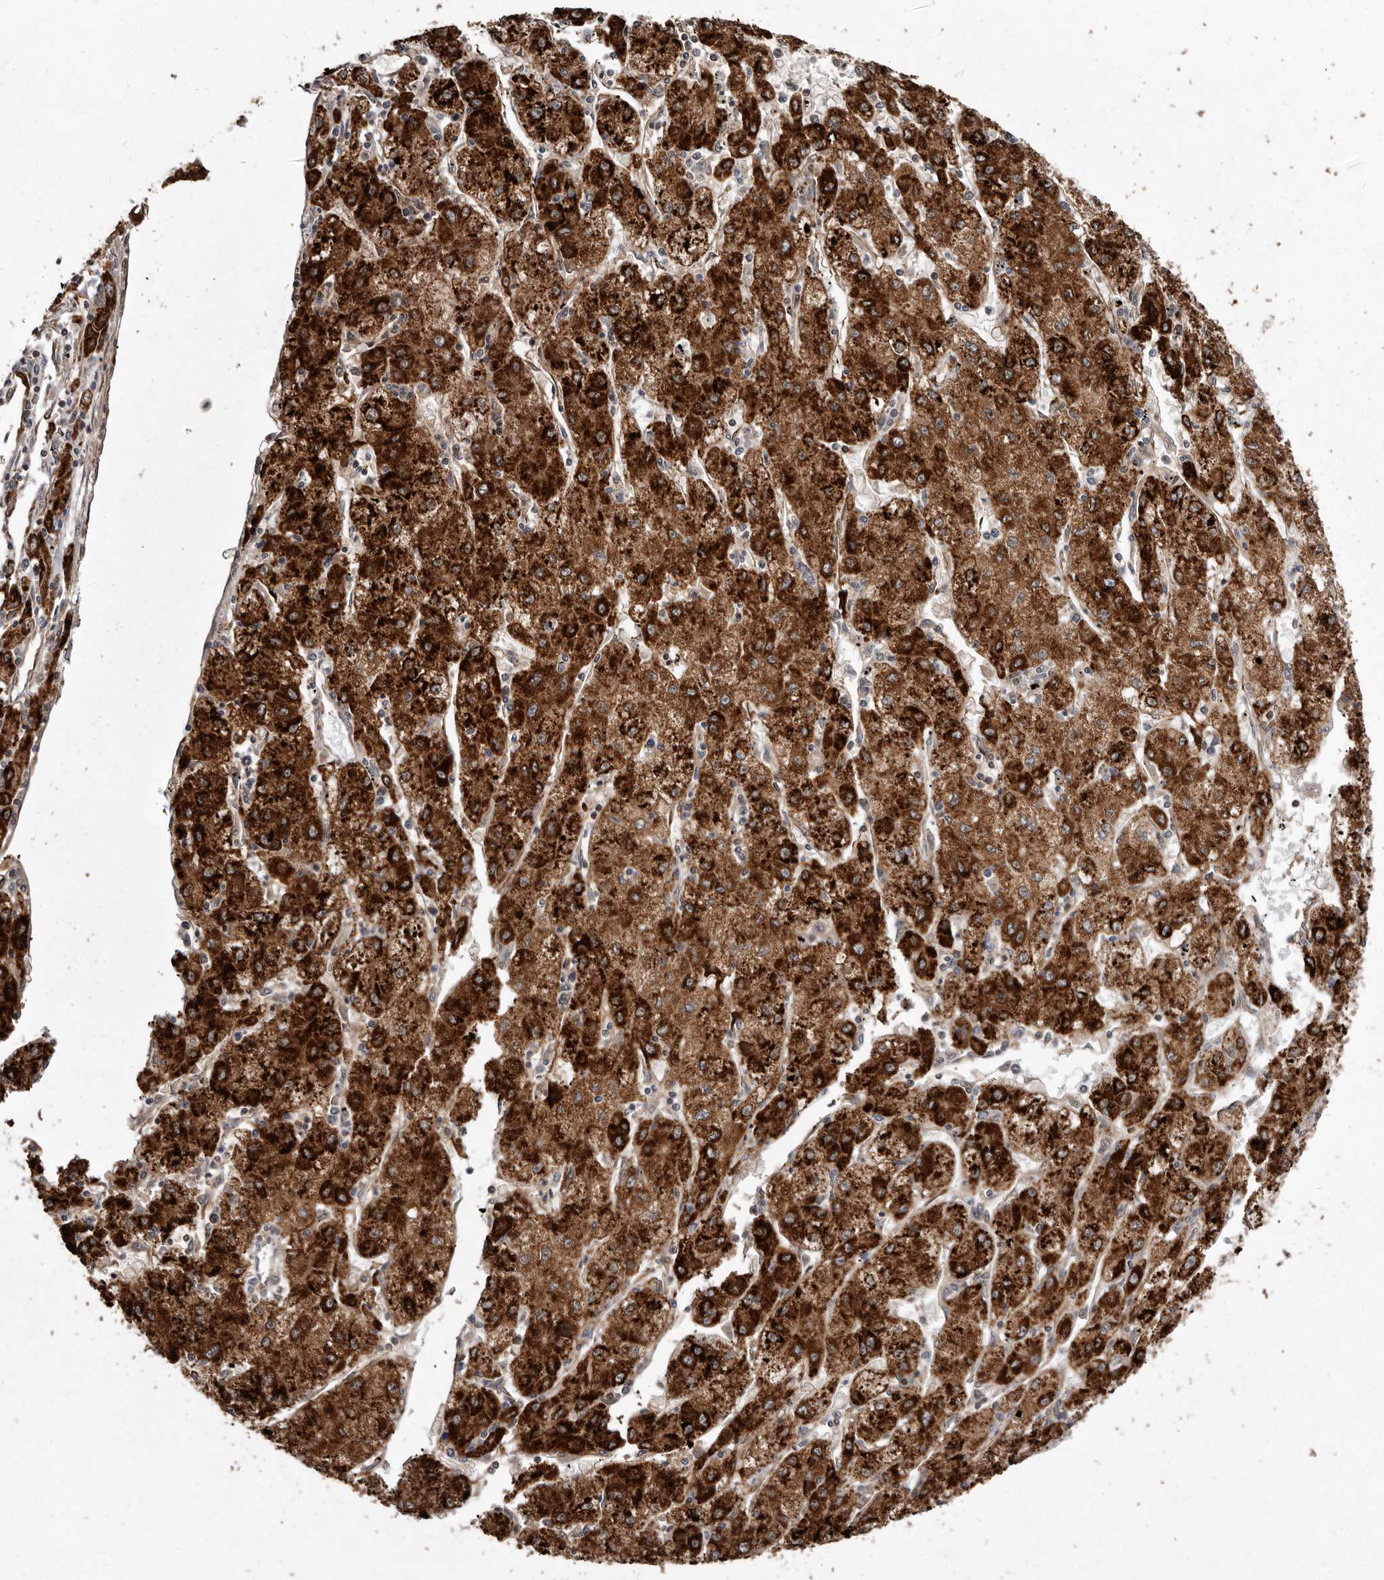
{"staining": {"intensity": "strong", "quantity": ">75%", "location": "cytoplasmic/membranous"}, "tissue": "liver cancer", "cell_type": "Tumor cells", "image_type": "cancer", "snomed": [{"axis": "morphology", "description": "Carcinoma, Hepatocellular, NOS"}, {"axis": "topography", "description": "Liver"}], "caption": "IHC histopathology image of human liver cancer (hepatocellular carcinoma) stained for a protein (brown), which shows high levels of strong cytoplasmic/membranous expression in approximately >75% of tumor cells.", "gene": "FLAD1", "patient": {"sex": "male", "age": 72}}